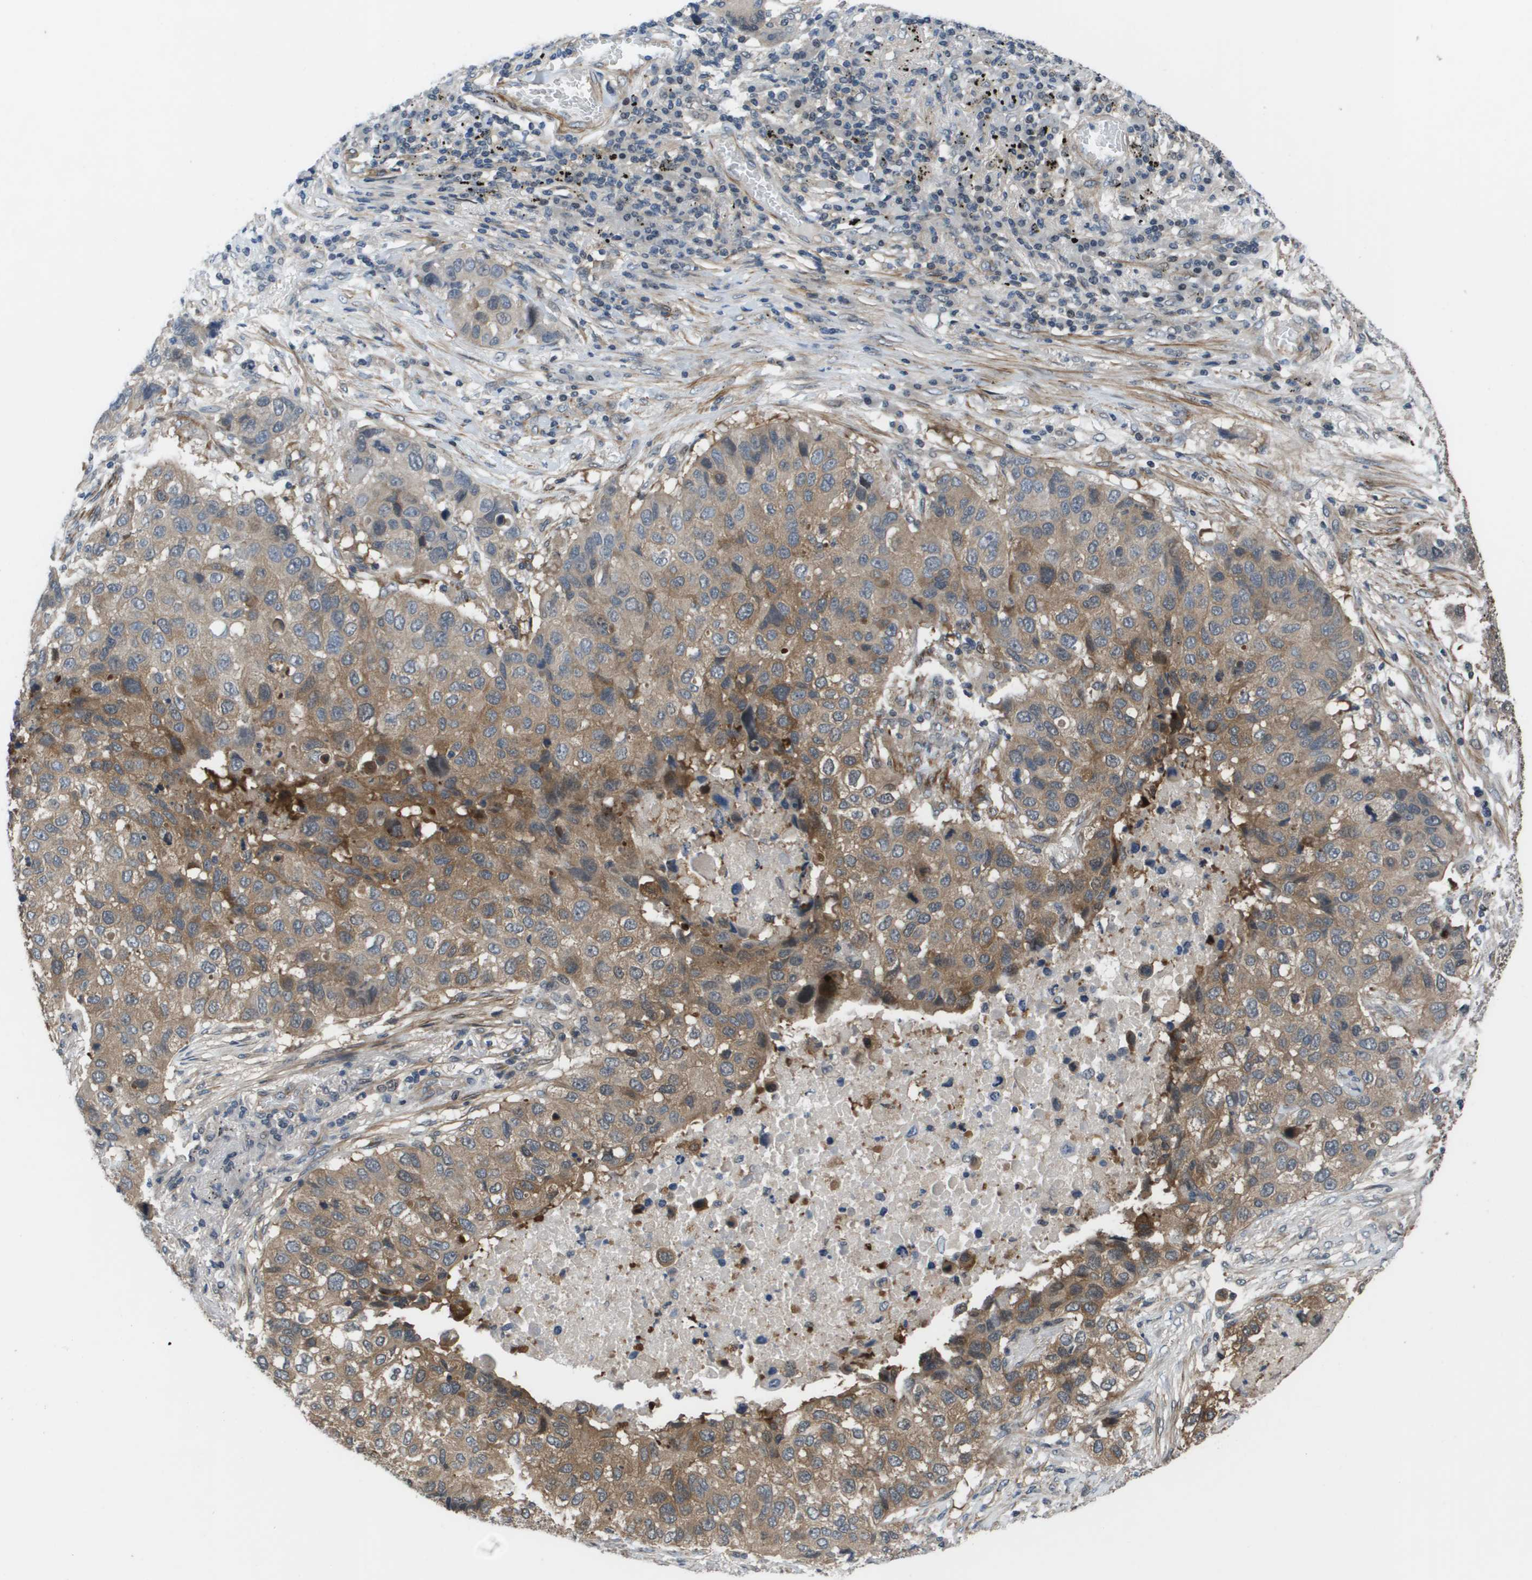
{"staining": {"intensity": "moderate", "quantity": ">75%", "location": "cytoplasmic/membranous"}, "tissue": "lung cancer", "cell_type": "Tumor cells", "image_type": "cancer", "snomed": [{"axis": "morphology", "description": "Squamous cell carcinoma, NOS"}, {"axis": "topography", "description": "Lung"}], "caption": "Tumor cells reveal medium levels of moderate cytoplasmic/membranous positivity in about >75% of cells in lung cancer (squamous cell carcinoma). Nuclei are stained in blue.", "gene": "ENPP5", "patient": {"sex": "male", "age": 57}}